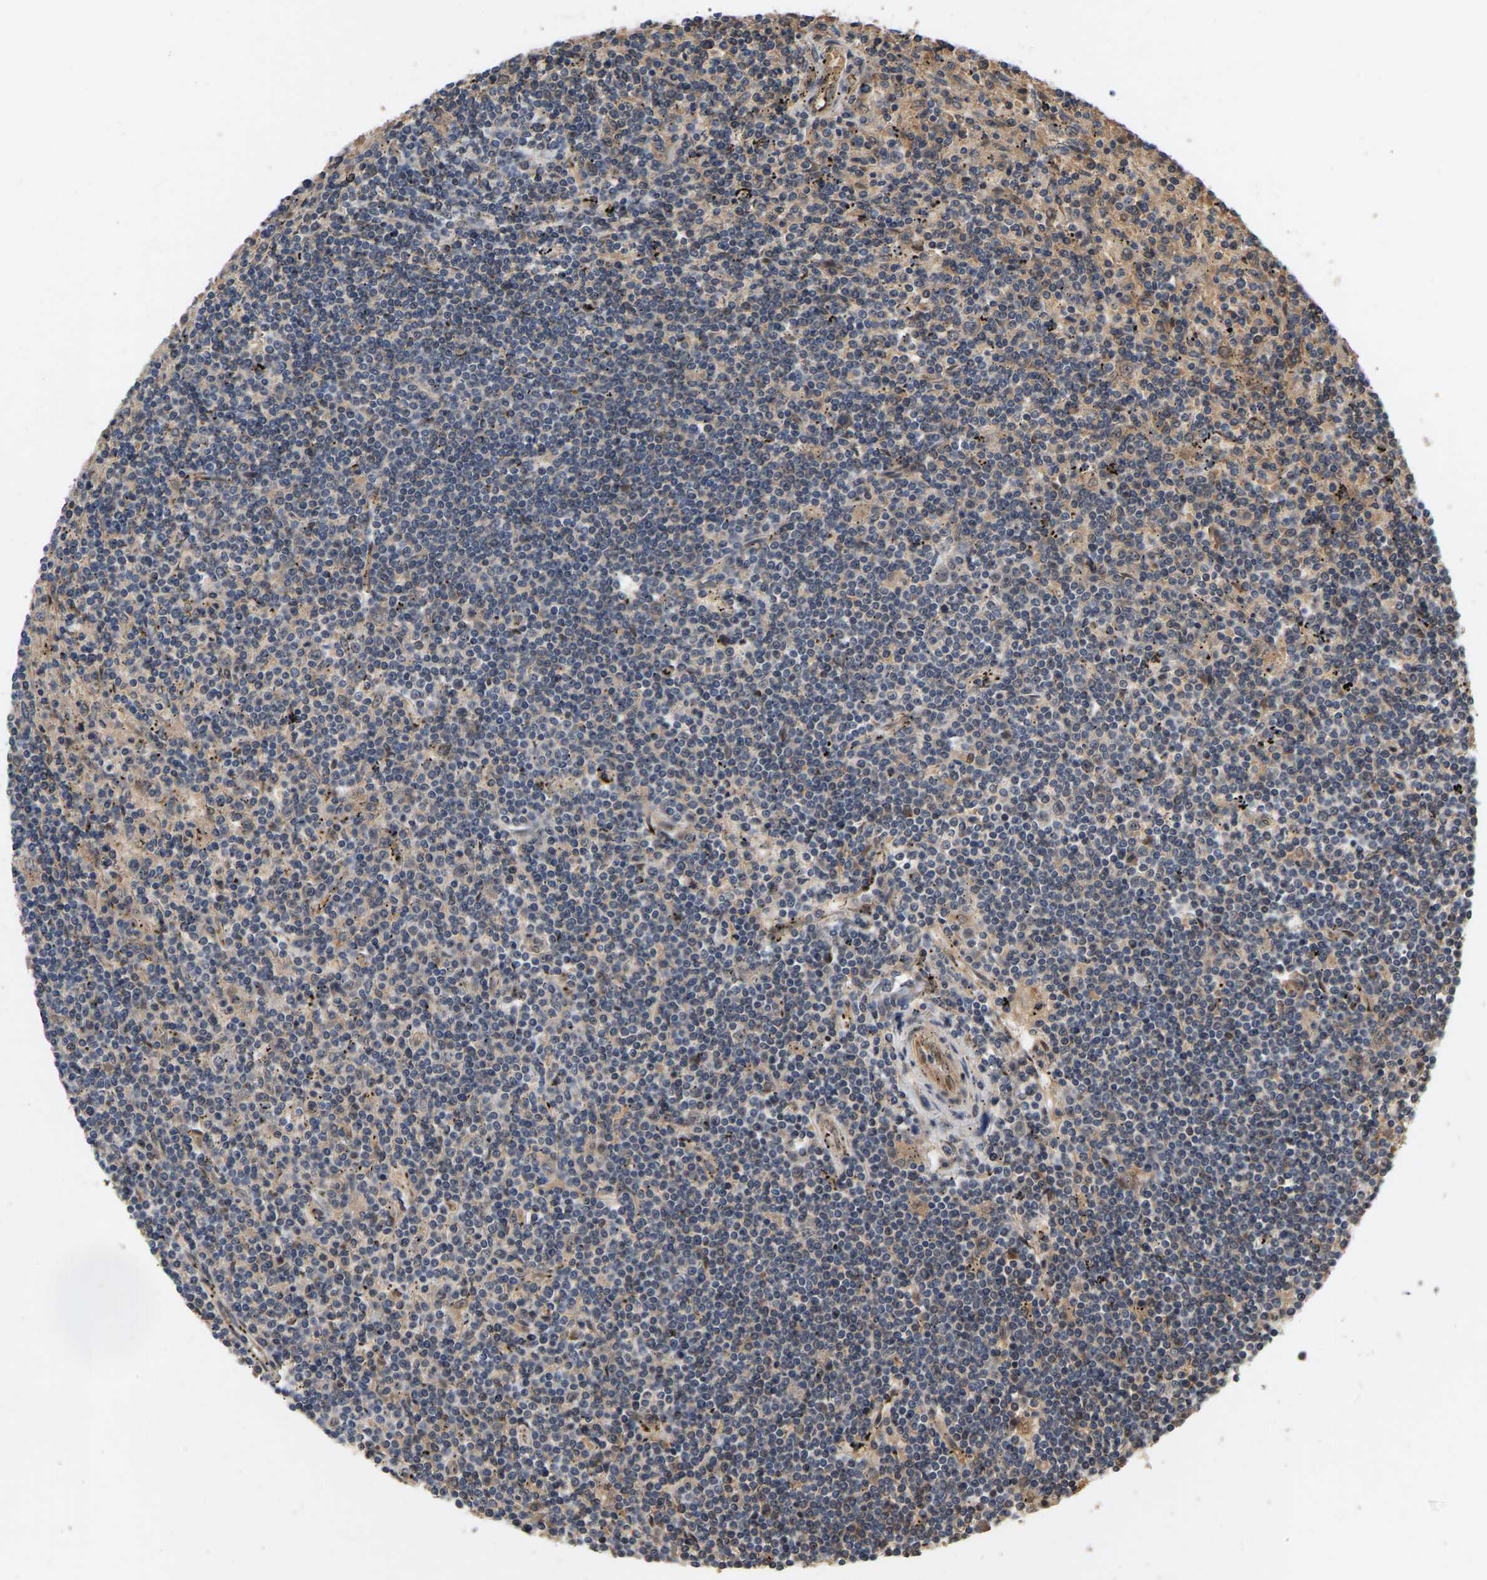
{"staining": {"intensity": "weak", "quantity": "25%-75%", "location": "cytoplasmic/membranous"}, "tissue": "lymphoma", "cell_type": "Tumor cells", "image_type": "cancer", "snomed": [{"axis": "morphology", "description": "Malignant lymphoma, non-Hodgkin's type, Low grade"}, {"axis": "topography", "description": "Spleen"}], "caption": "A micrograph showing weak cytoplasmic/membranous staining in approximately 25%-75% of tumor cells in lymphoma, as visualized by brown immunohistochemical staining.", "gene": "LIMK2", "patient": {"sex": "male", "age": 76}}